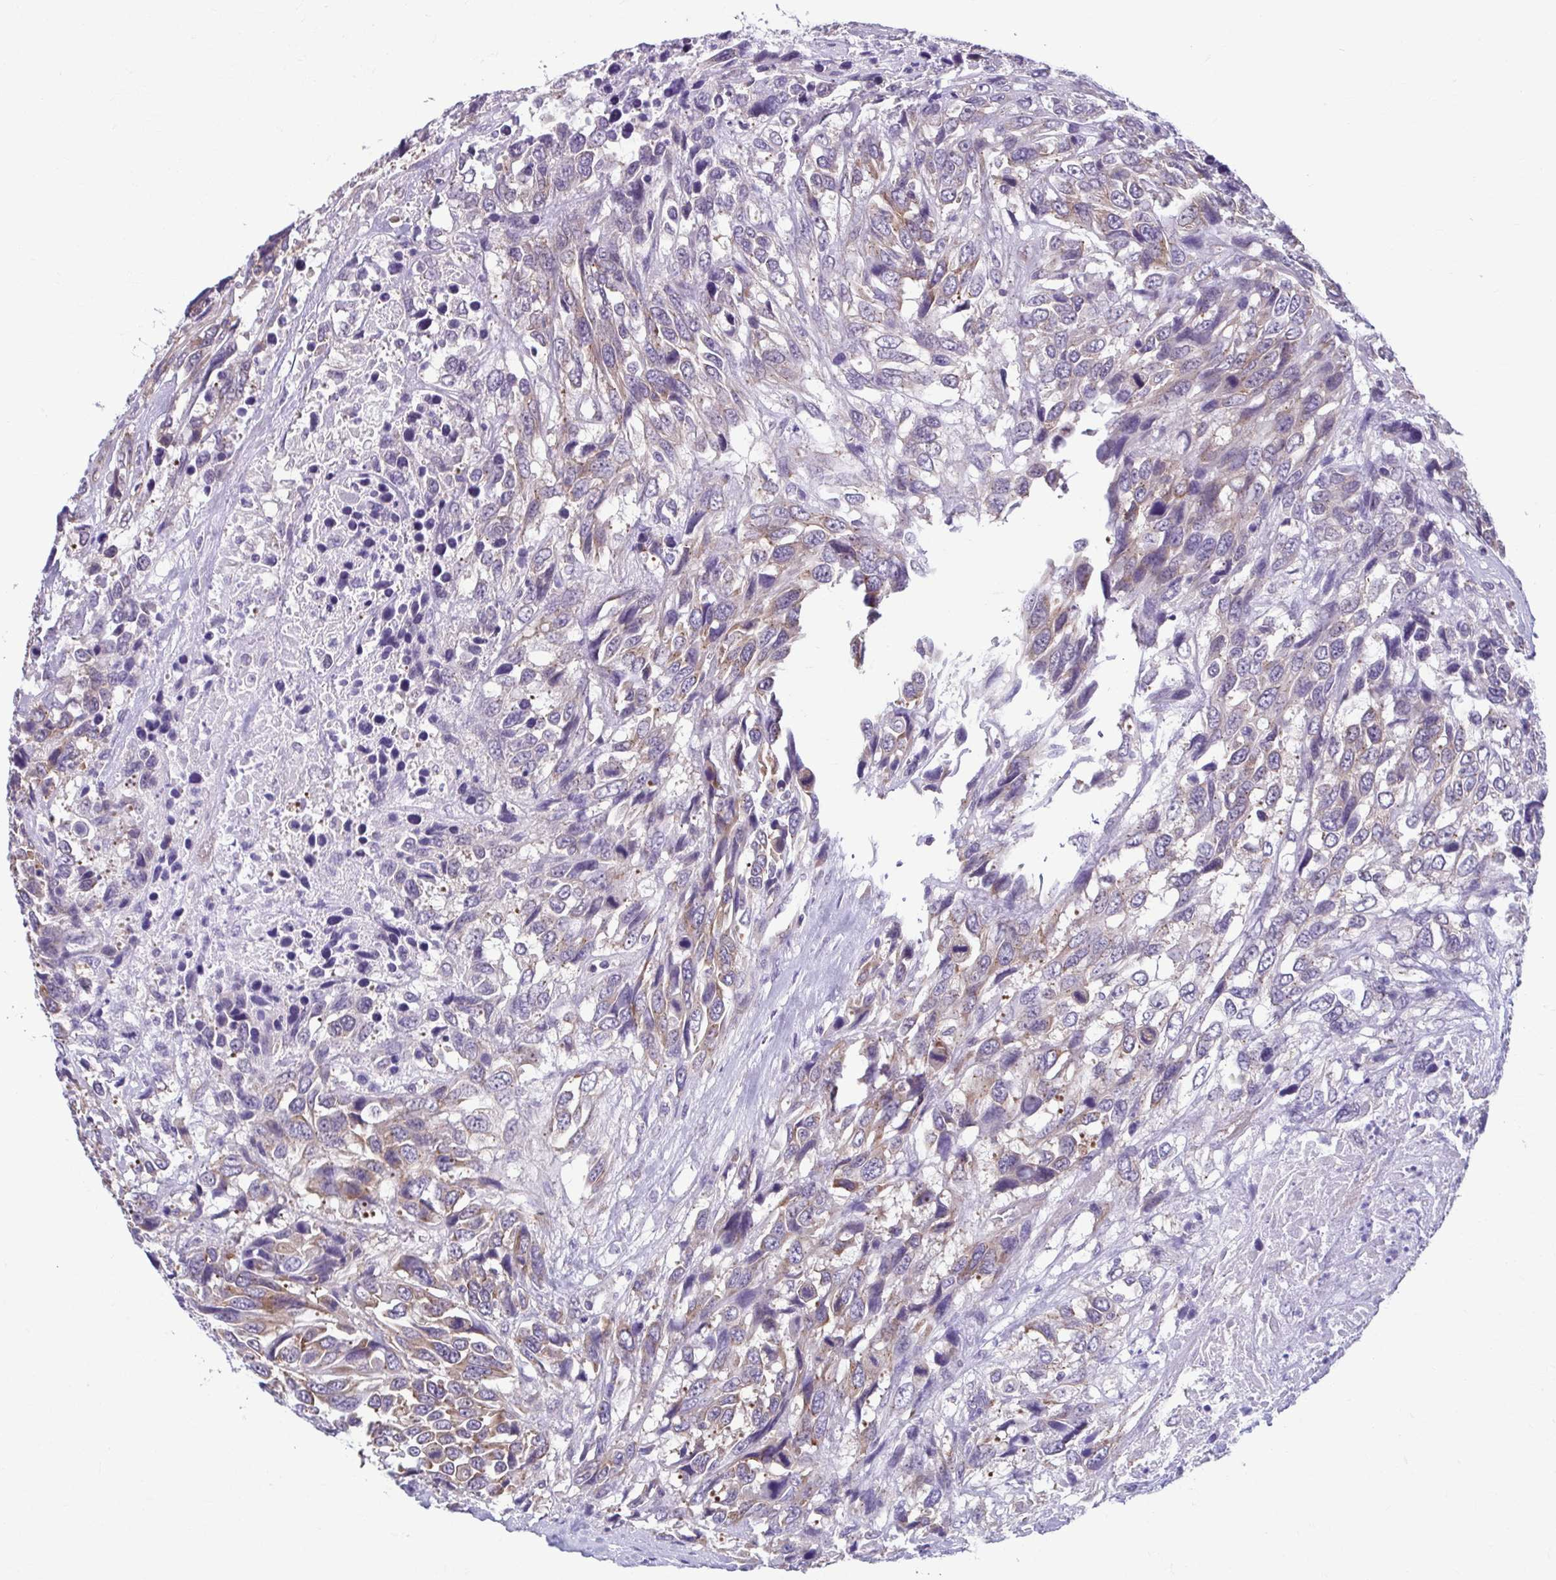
{"staining": {"intensity": "weak", "quantity": "<25%", "location": "cytoplasmic/membranous"}, "tissue": "urothelial cancer", "cell_type": "Tumor cells", "image_type": "cancer", "snomed": [{"axis": "morphology", "description": "Urothelial carcinoma, High grade"}, {"axis": "topography", "description": "Urinary bladder"}], "caption": "Human high-grade urothelial carcinoma stained for a protein using immunohistochemistry (IHC) reveals no staining in tumor cells.", "gene": "TMEM108", "patient": {"sex": "female", "age": 70}}